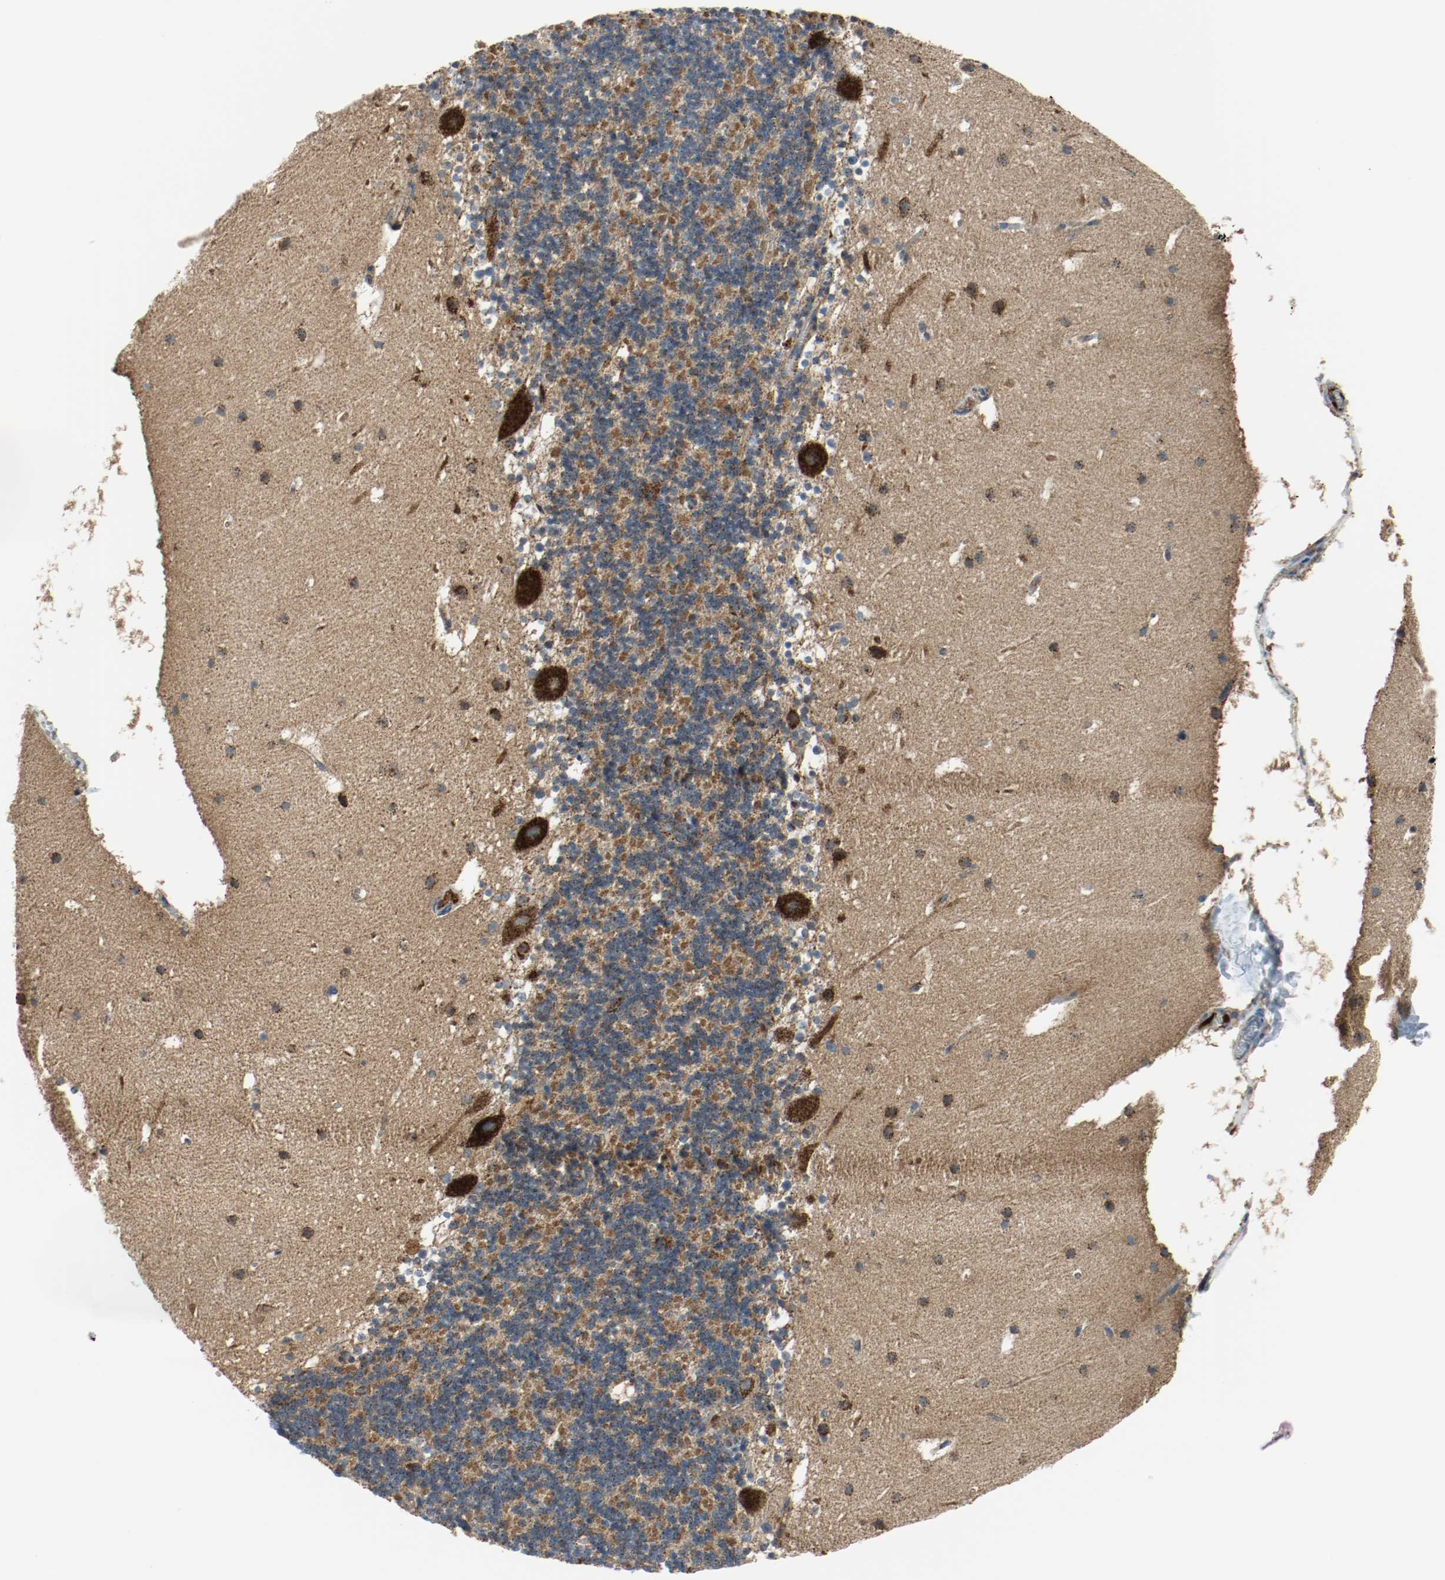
{"staining": {"intensity": "moderate", "quantity": ">75%", "location": "cytoplasmic/membranous"}, "tissue": "cerebellum", "cell_type": "Cells in granular layer", "image_type": "normal", "snomed": [{"axis": "morphology", "description": "Normal tissue, NOS"}, {"axis": "topography", "description": "Cerebellum"}], "caption": "Cells in granular layer reveal moderate cytoplasmic/membranous expression in approximately >75% of cells in benign cerebellum.", "gene": "TXNRD1", "patient": {"sex": "male", "age": 45}}